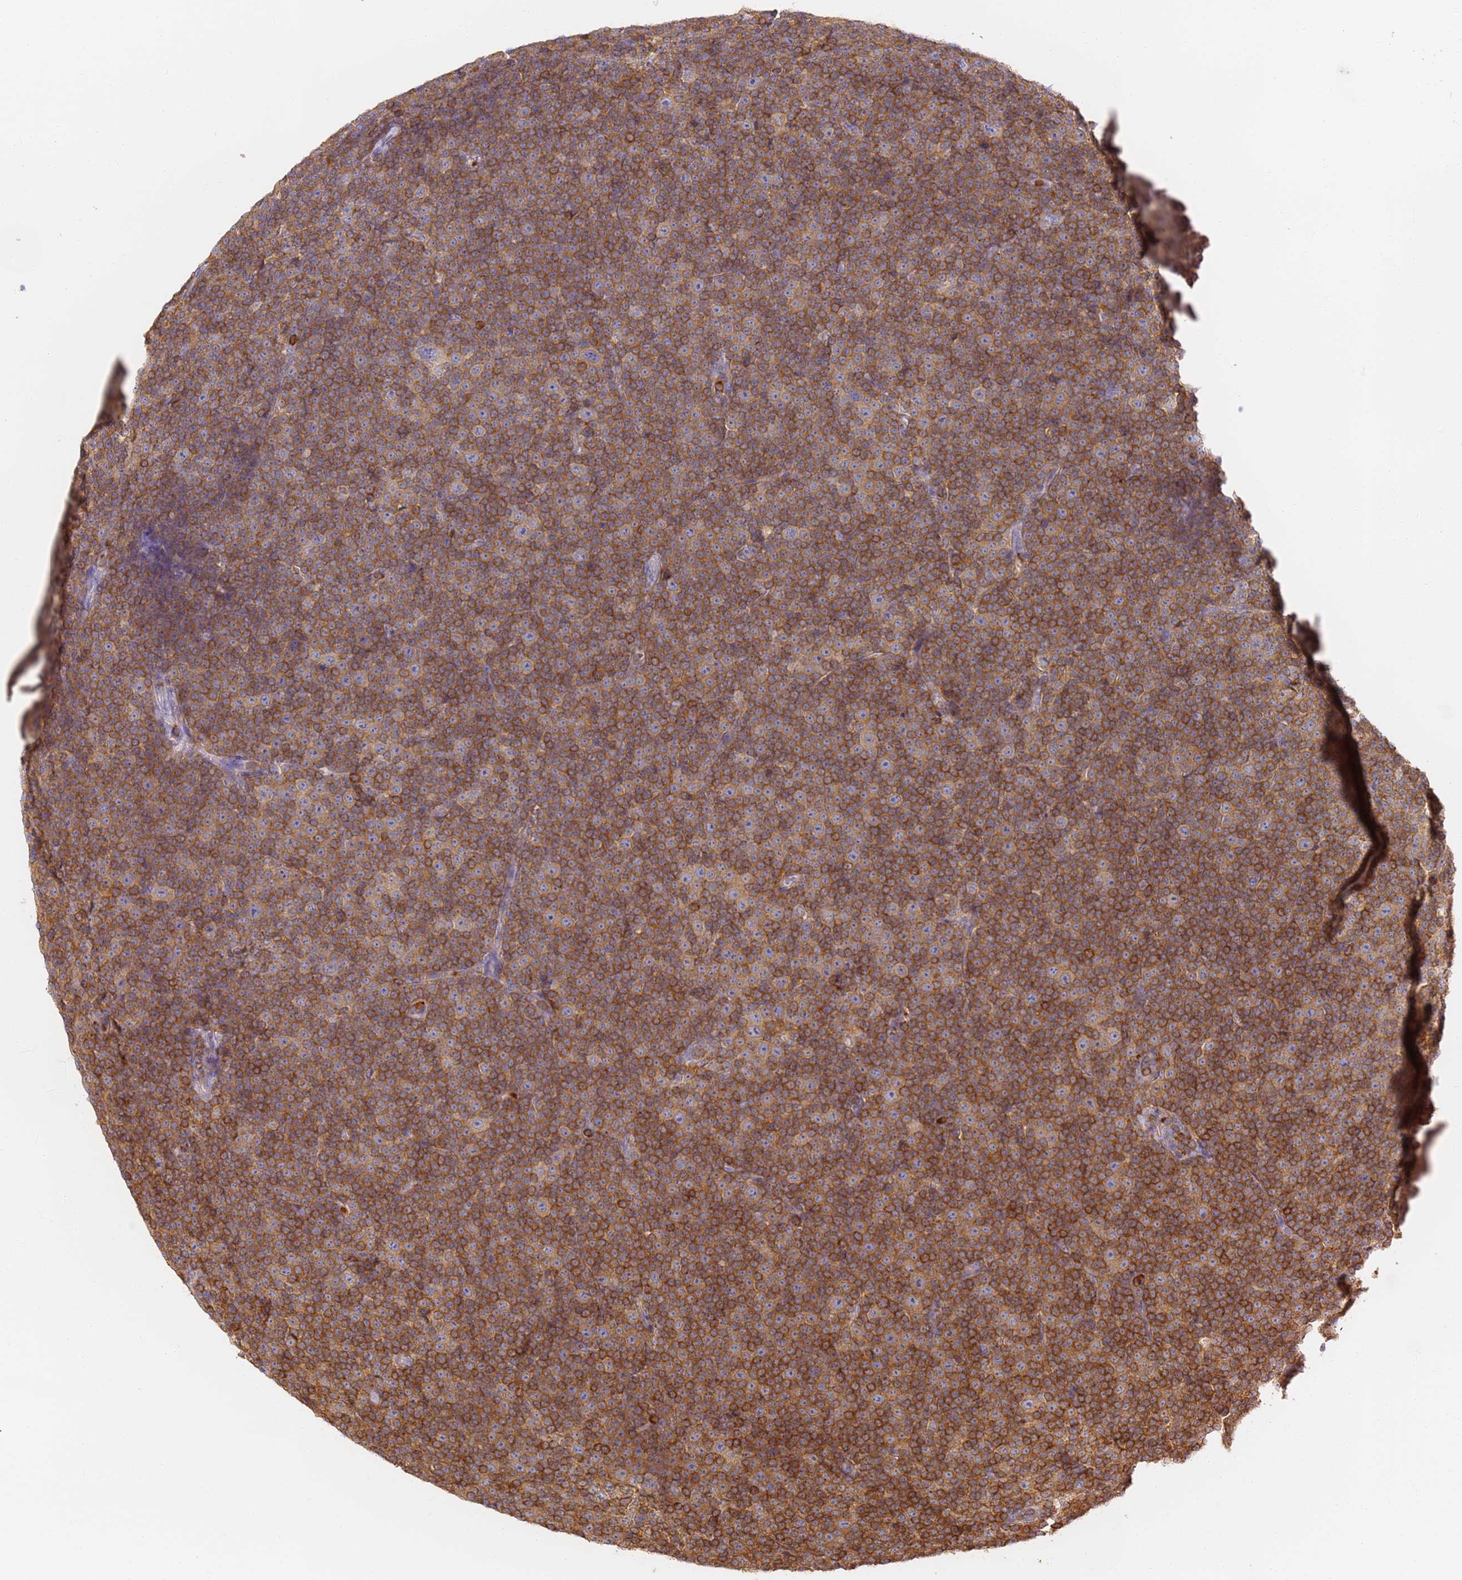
{"staining": {"intensity": "strong", "quantity": ">75%", "location": "cytoplasmic/membranous"}, "tissue": "lymphoma", "cell_type": "Tumor cells", "image_type": "cancer", "snomed": [{"axis": "morphology", "description": "Malignant lymphoma, non-Hodgkin's type, Low grade"}, {"axis": "topography", "description": "Lymph node"}], "caption": "About >75% of tumor cells in human malignant lymphoma, non-Hodgkin's type (low-grade) demonstrate strong cytoplasmic/membranous protein staining as visualized by brown immunohistochemical staining.", "gene": "BIN2", "patient": {"sex": "female", "age": 67}}